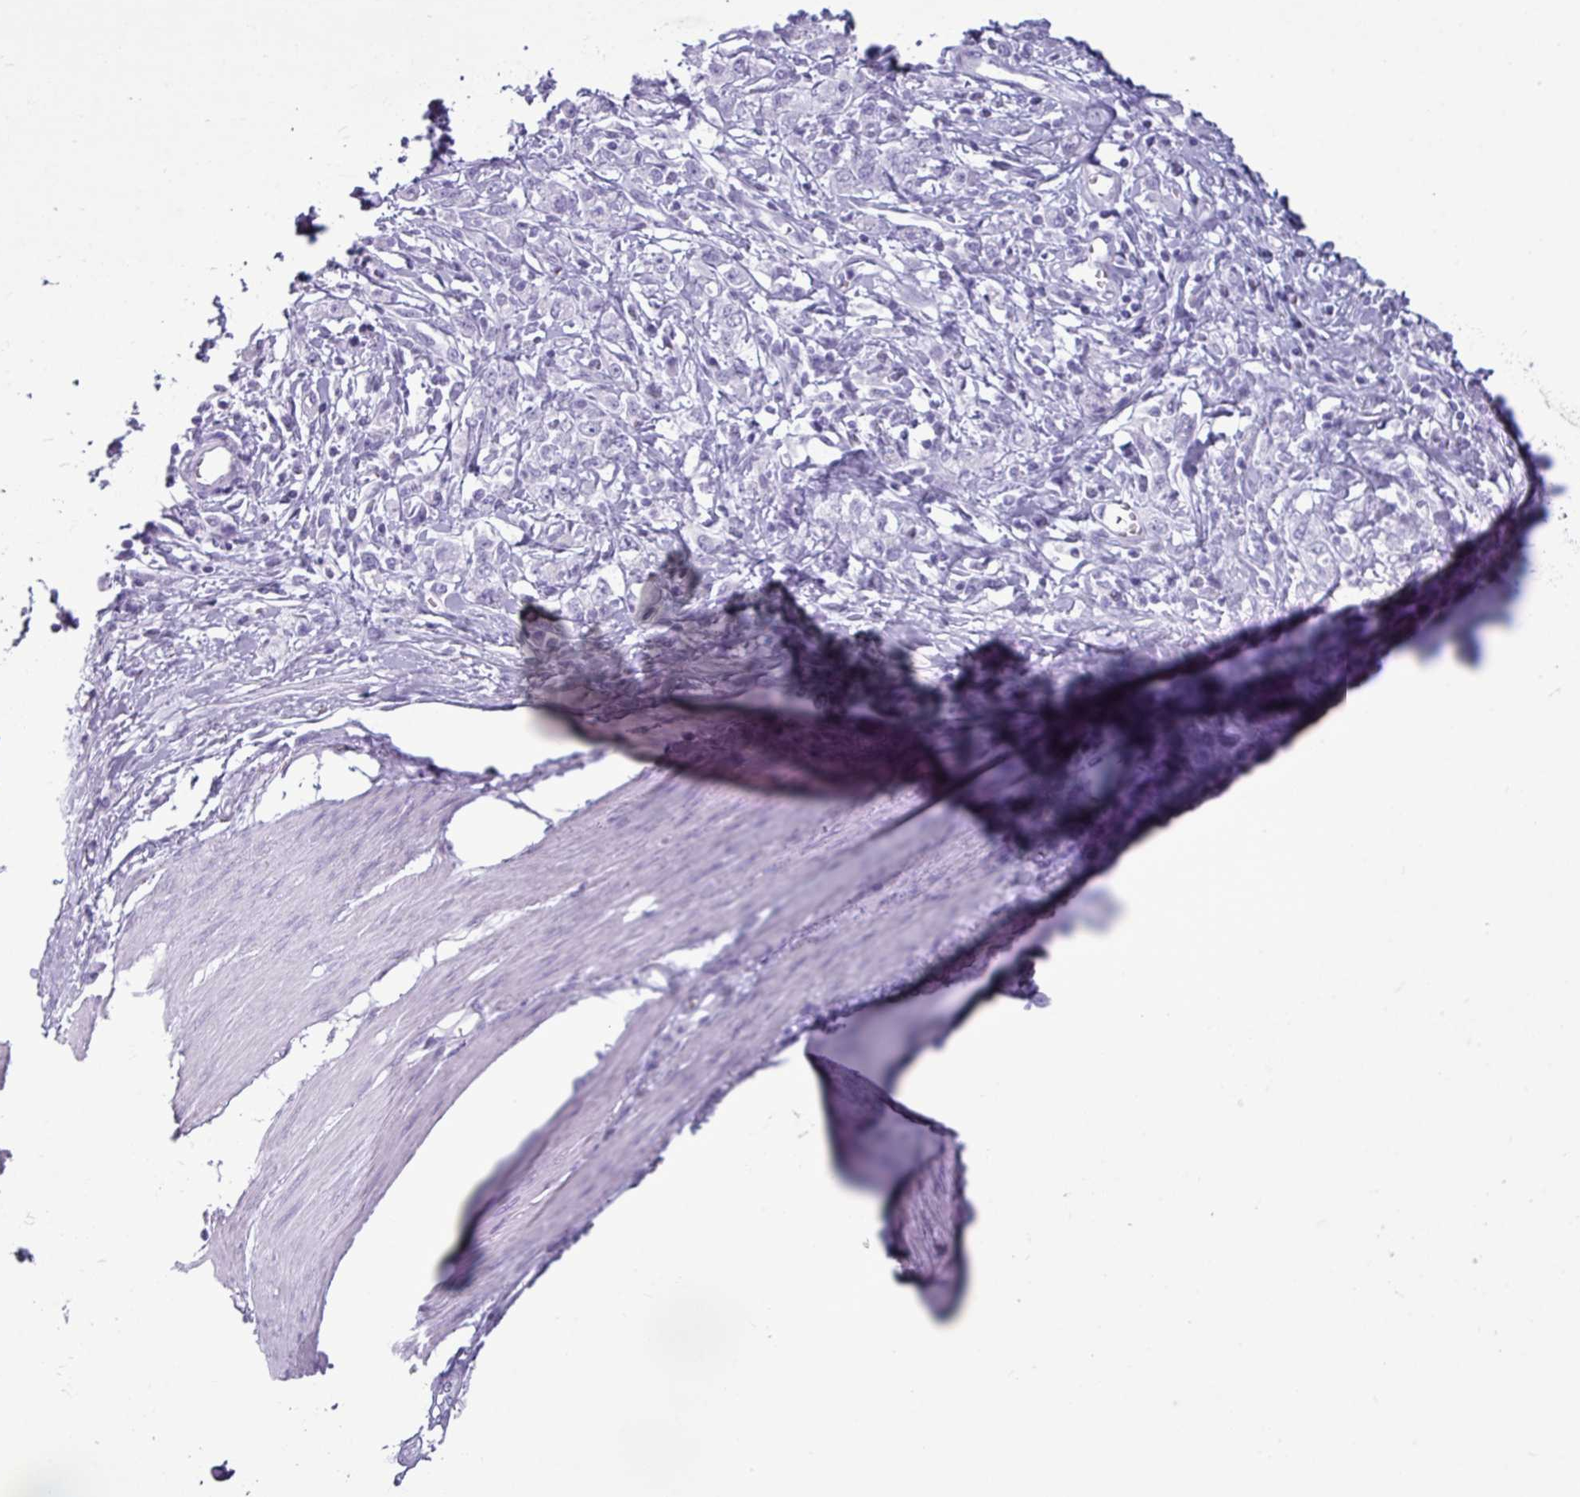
{"staining": {"intensity": "negative", "quantity": "none", "location": "none"}, "tissue": "stomach cancer", "cell_type": "Tumor cells", "image_type": "cancer", "snomed": [{"axis": "morphology", "description": "Adenocarcinoma, NOS"}, {"axis": "topography", "description": "Stomach"}], "caption": "High power microscopy image of an IHC histopathology image of stomach adenocarcinoma, revealing no significant staining in tumor cells.", "gene": "AMY1B", "patient": {"sex": "female", "age": 76}}